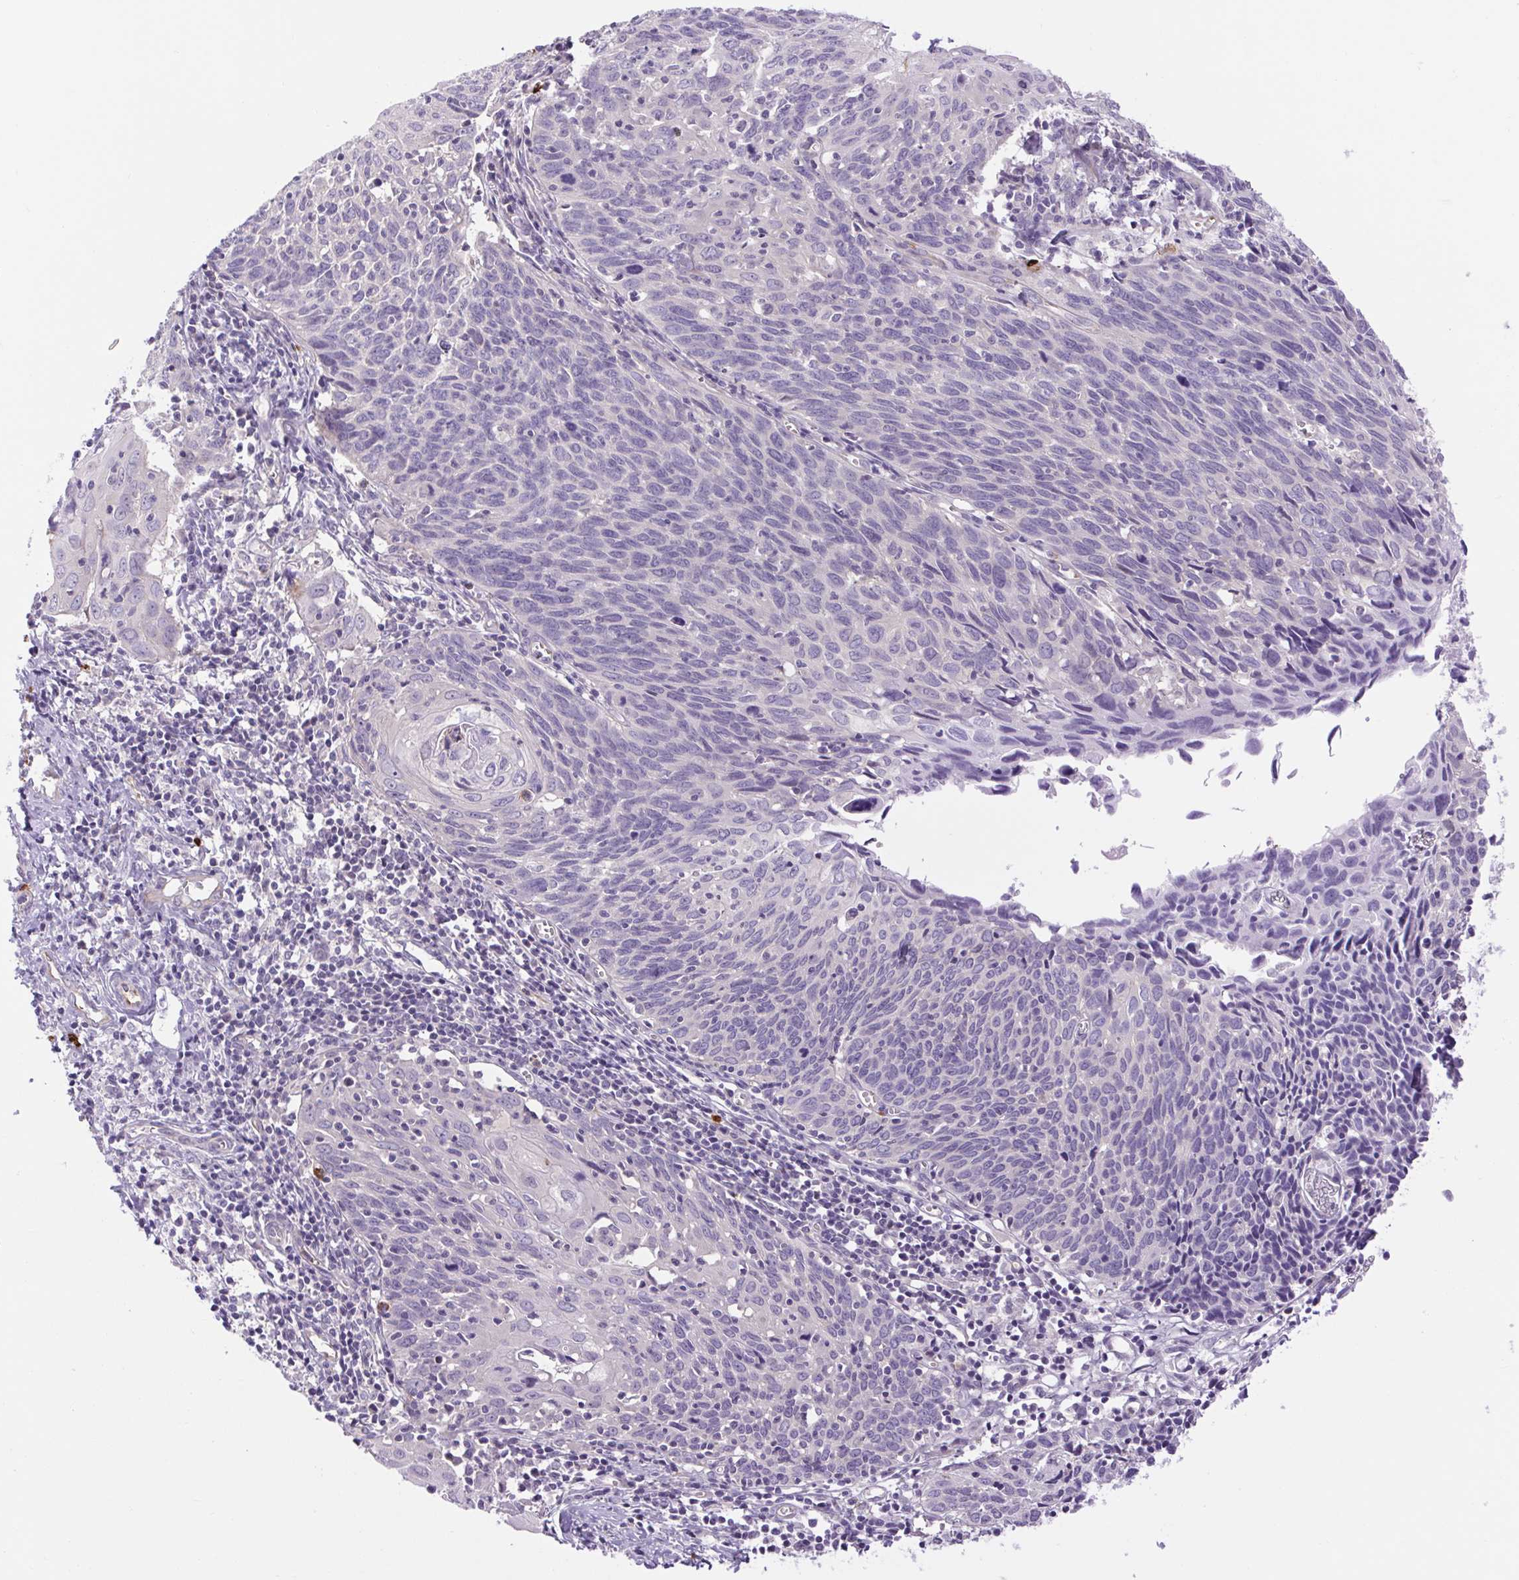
{"staining": {"intensity": "negative", "quantity": "none", "location": "none"}, "tissue": "cervical cancer", "cell_type": "Tumor cells", "image_type": "cancer", "snomed": [{"axis": "morphology", "description": "Squamous cell carcinoma, NOS"}, {"axis": "topography", "description": "Cervix"}], "caption": "A photomicrograph of cervical cancer (squamous cell carcinoma) stained for a protein demonstrates no brown staining in tumor cells. (DAB (3,3'-diaminobenzidine) immunohistochemistry (IHC) with hematoxylin counter stain).", "gene": "FAM177B", "patient": {"sex": "female", "age": 39}}